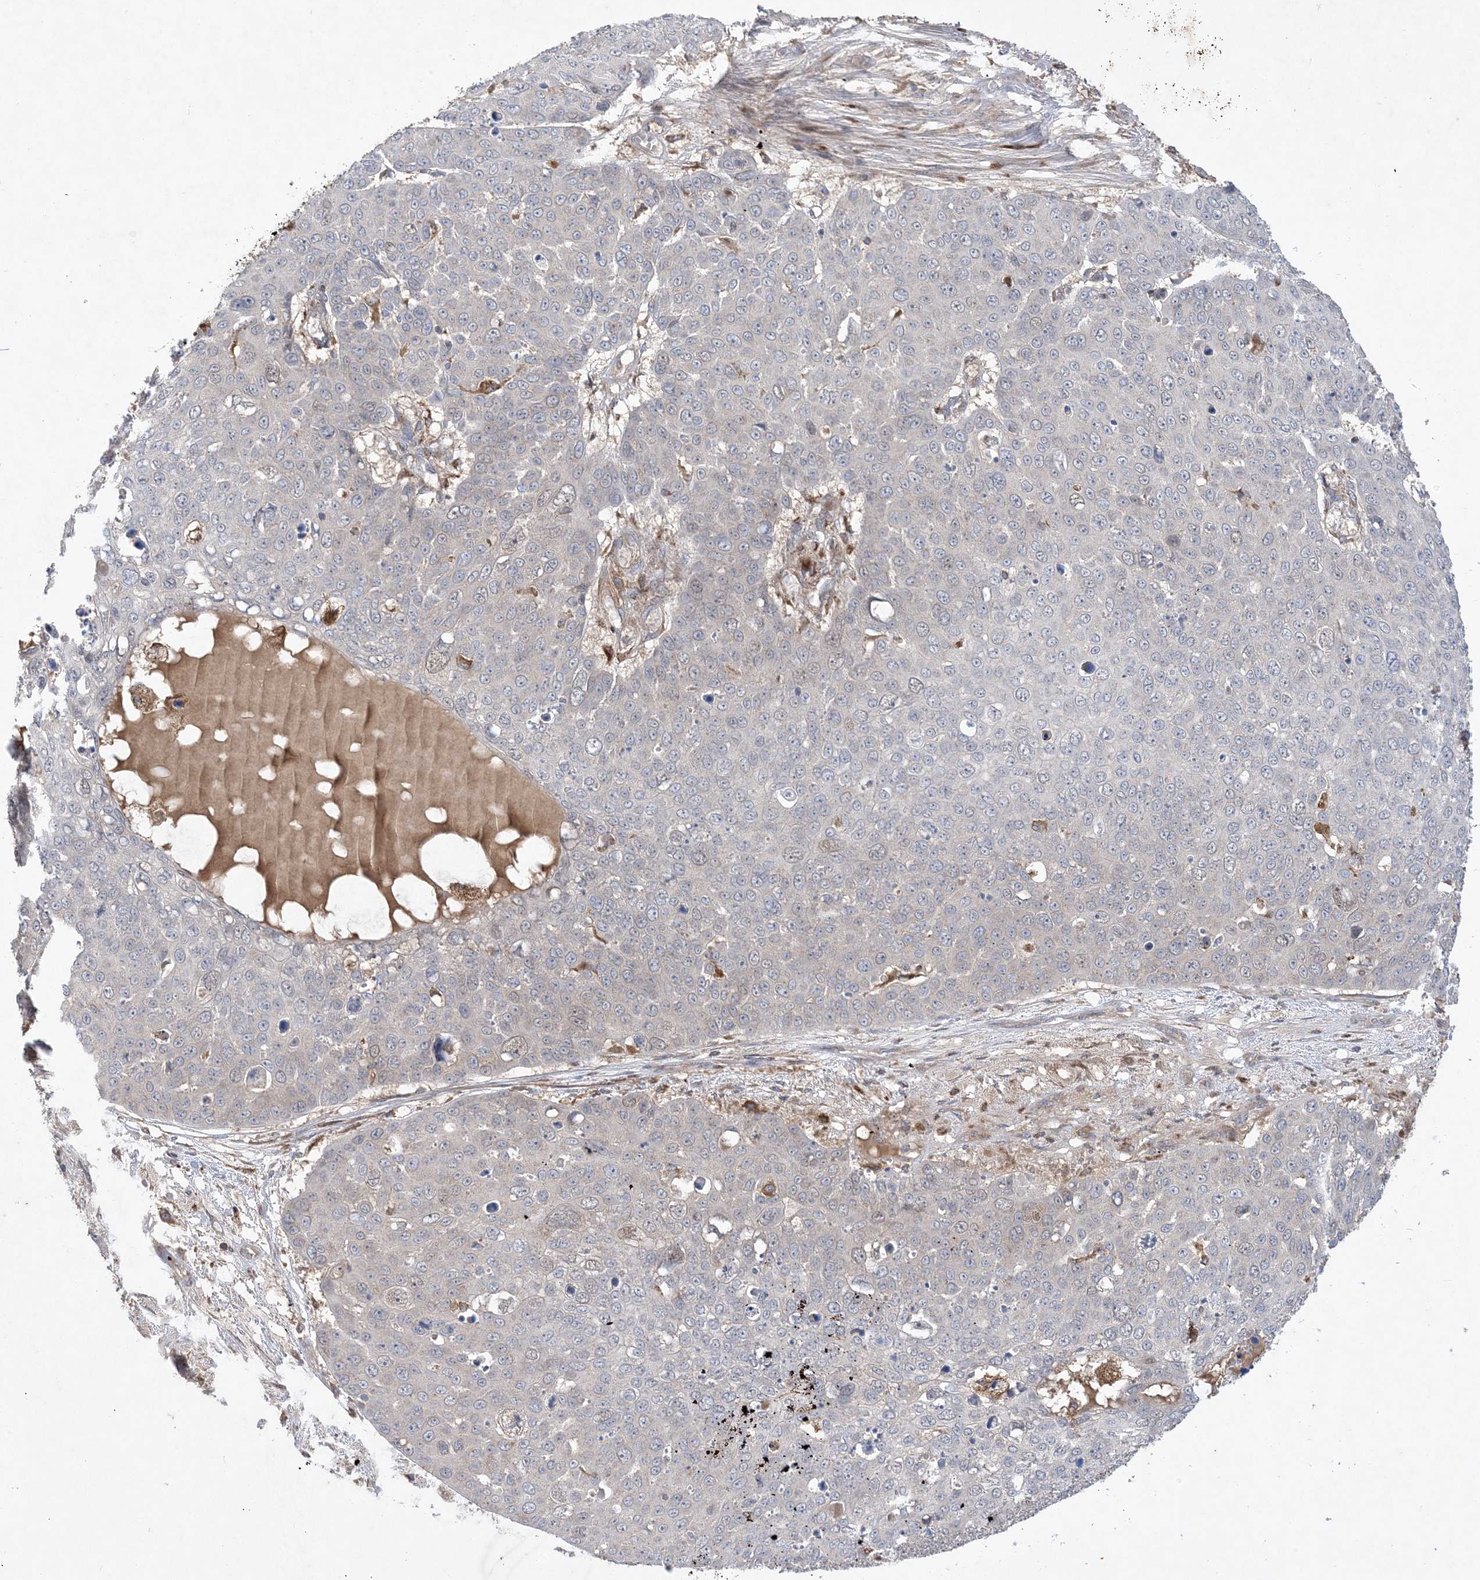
{"staining": {"intensity": "negative", "quantity": "none", "location": "none"}, "tissue": "skin cancer", "cell_type": "Tumor cells", "image_type": "cancer", "snomed": [{"axis": "morphology", "description": "Squamous cell carcinoma, NOS"}, {"axis": "topography", "description": "Skin"}], "caption": "The micrograph demonstrates no significant expression in tumor cells of squamous cell carcinoma (skin).", "gene": "MASP2", "patient": {"sex": "male", "age": 71}}